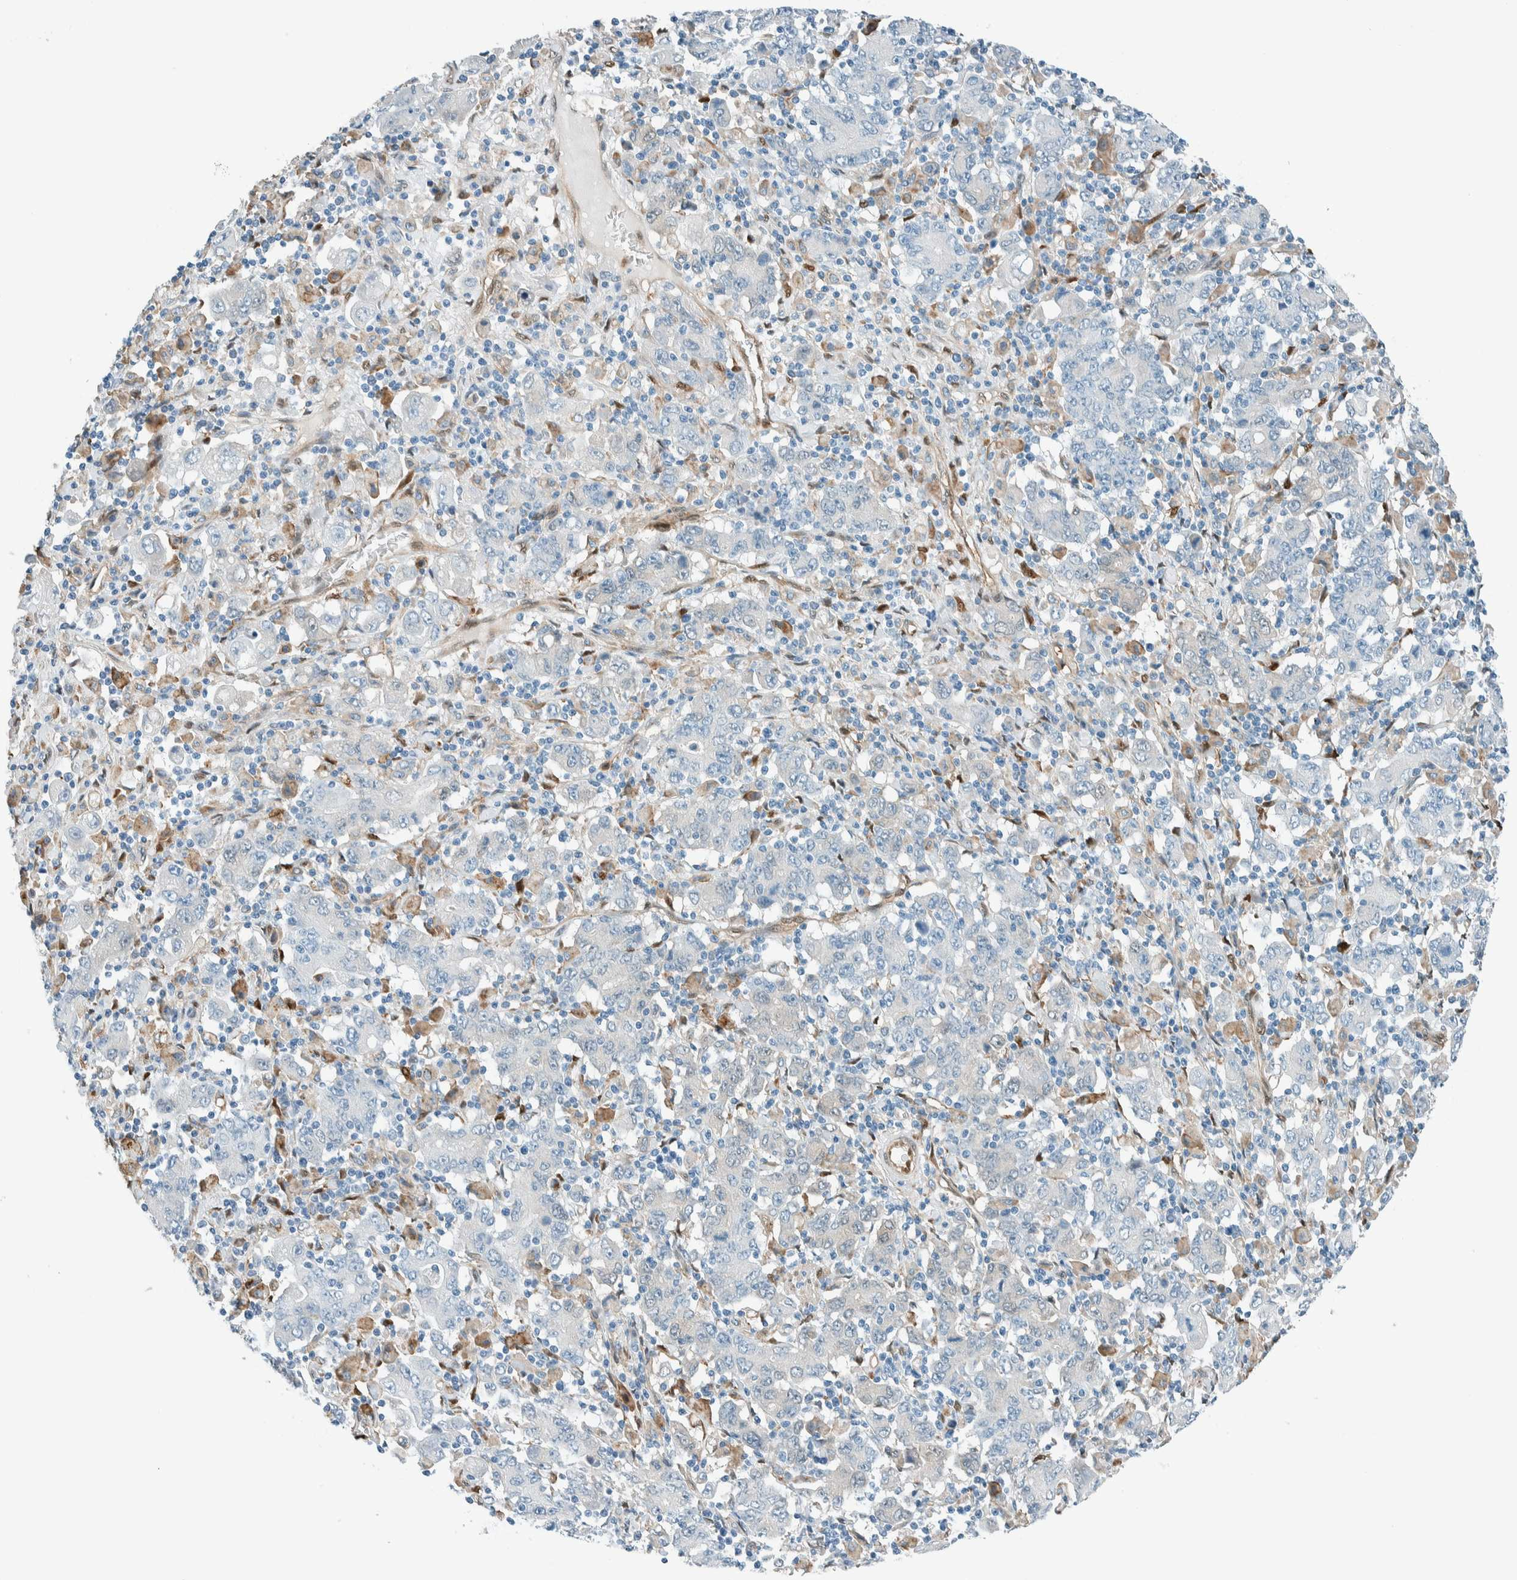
{"staining": {"intensity": "negative", "quantity": "none", "location": "none"}, "tissue": "stomach cancer", "cell_type": "Tumor cells", "image_type": "cancer", "snomed": [{"axis": "morphology", "description": "Adenocarcinoma, NOS"}, {"axis": "topography", "description": "Stomach, upper"}], "caption": "Immunohistochemistry image of neoplastic tissue: adenocarcinoma (stomach) stained with DAB (3,3'-diaminobenzidine) demonstrates no significant protein staining in tumor cells.", "gene": "NXN", "patient": {"sex": "male", "age": 69}}